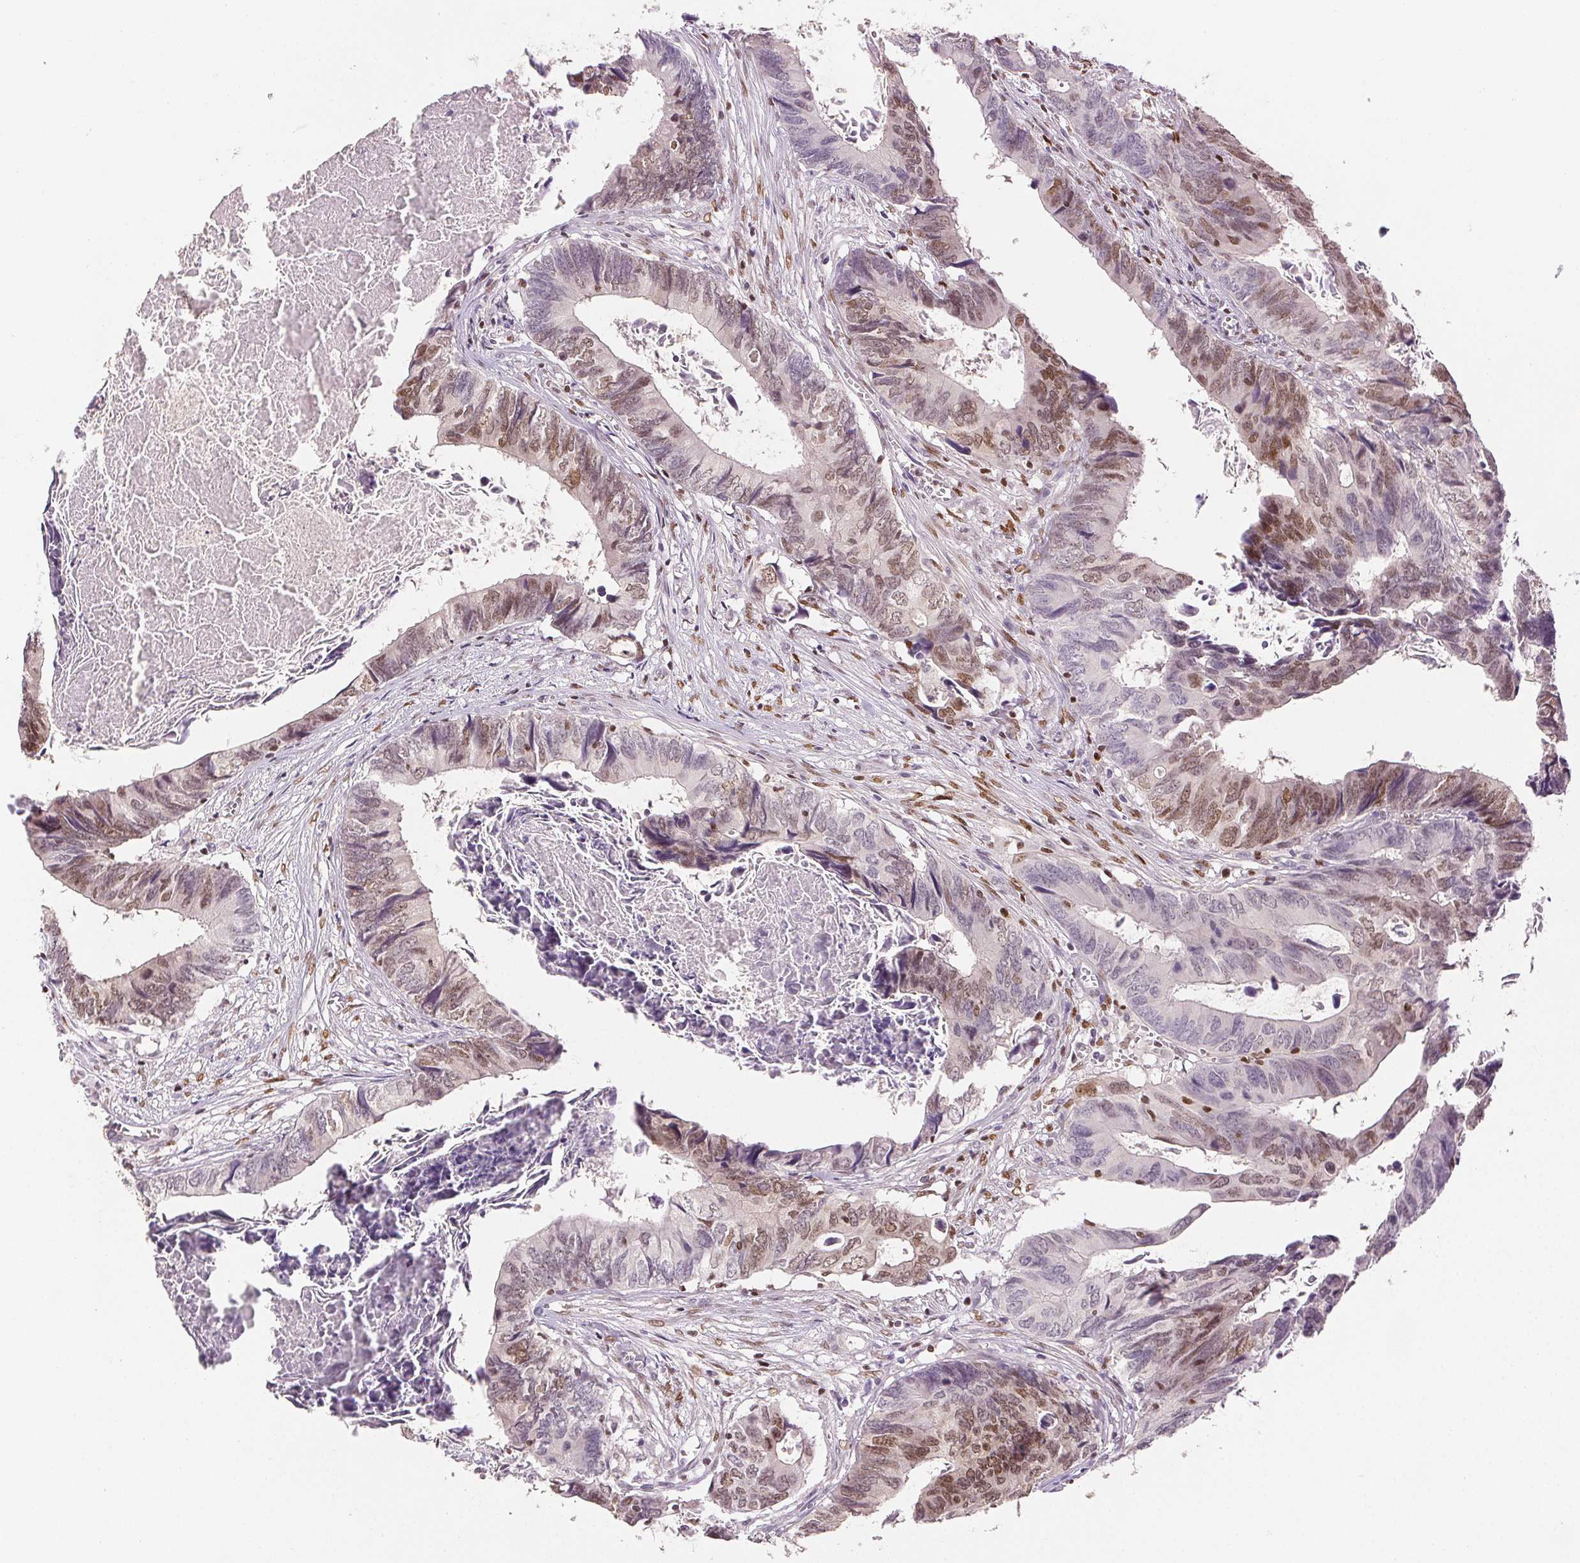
{"staining": {"intensity": "moderate", "quantity": "25%-75%", "location": "nuclear"}, "tissue": "colorectal cancer", "cell_type": "Tumor cells", "image_type": "cancer", "snomed": [{"axis": "morphology", "description": "Adenocarcinoma, NOS"}, {"axis": "topography", "description": "Colon"}], "caption": "Immunohistochemical staining of colorectal cancer displays moderate nuclear protein positivity in approximately 25%-75% of tumor cells. The staining was performed using DAB, with brown indicating positive protein expression. Nuclei are stained blue with hematoxylin.", "gene": "RUNX2", "patient": {"sex": "female", "age": 82}}